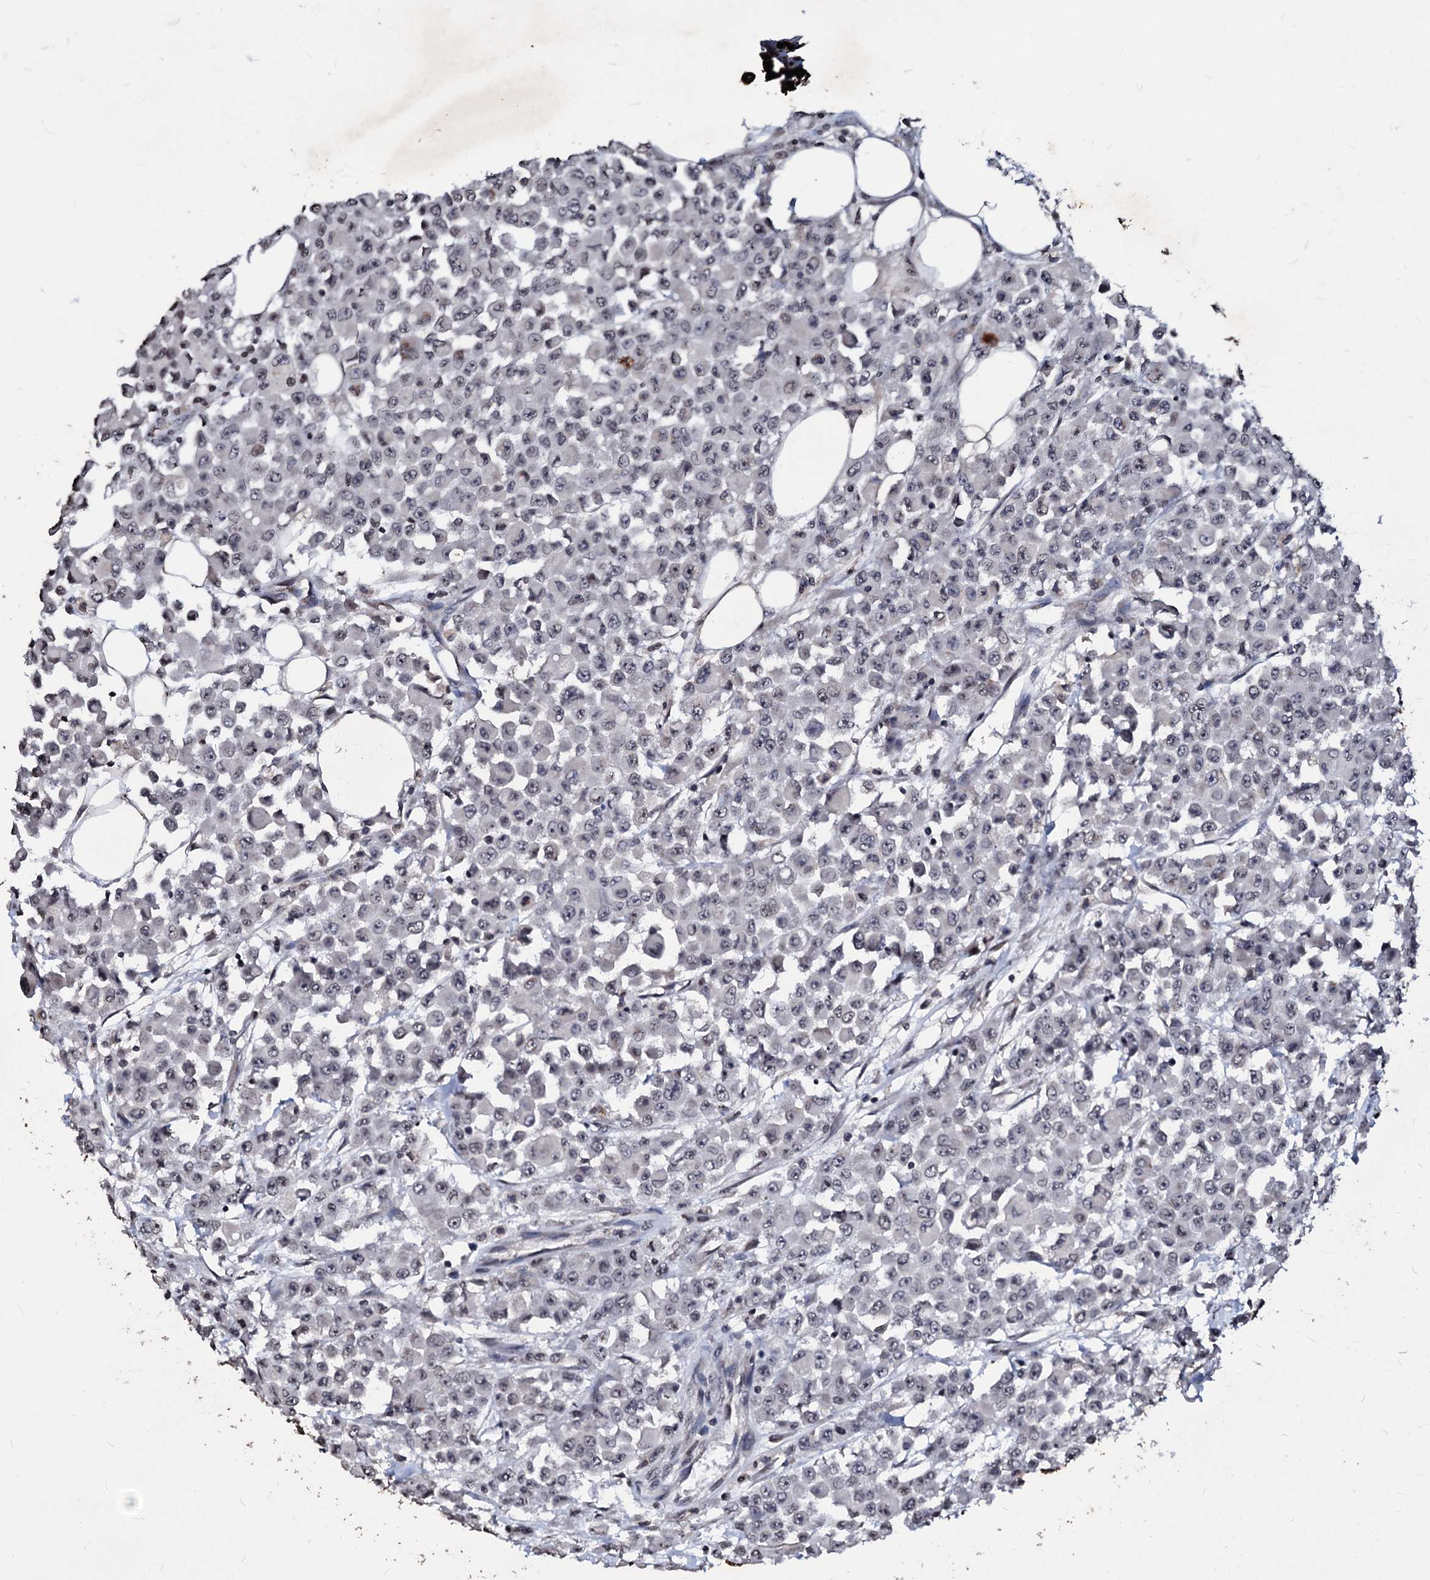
{"staining": {"intensity": "negative", "quantity": "none", "location": "none"}, "tissue": "colorectal cancer", "cell_type": "Tumor cells", "image_type": "cancer", "snomed": [{"axis": "morphology", "description": "Adenocarcinoma, NOS"}, {"axis": "topography", "description": "Colon"}], "caption": "An image of colorectal cancer stained for a protein reveals no brown staining in tumor cells.", "gene": "LSM11", "patient": {"sex": "male", "age": 51}}